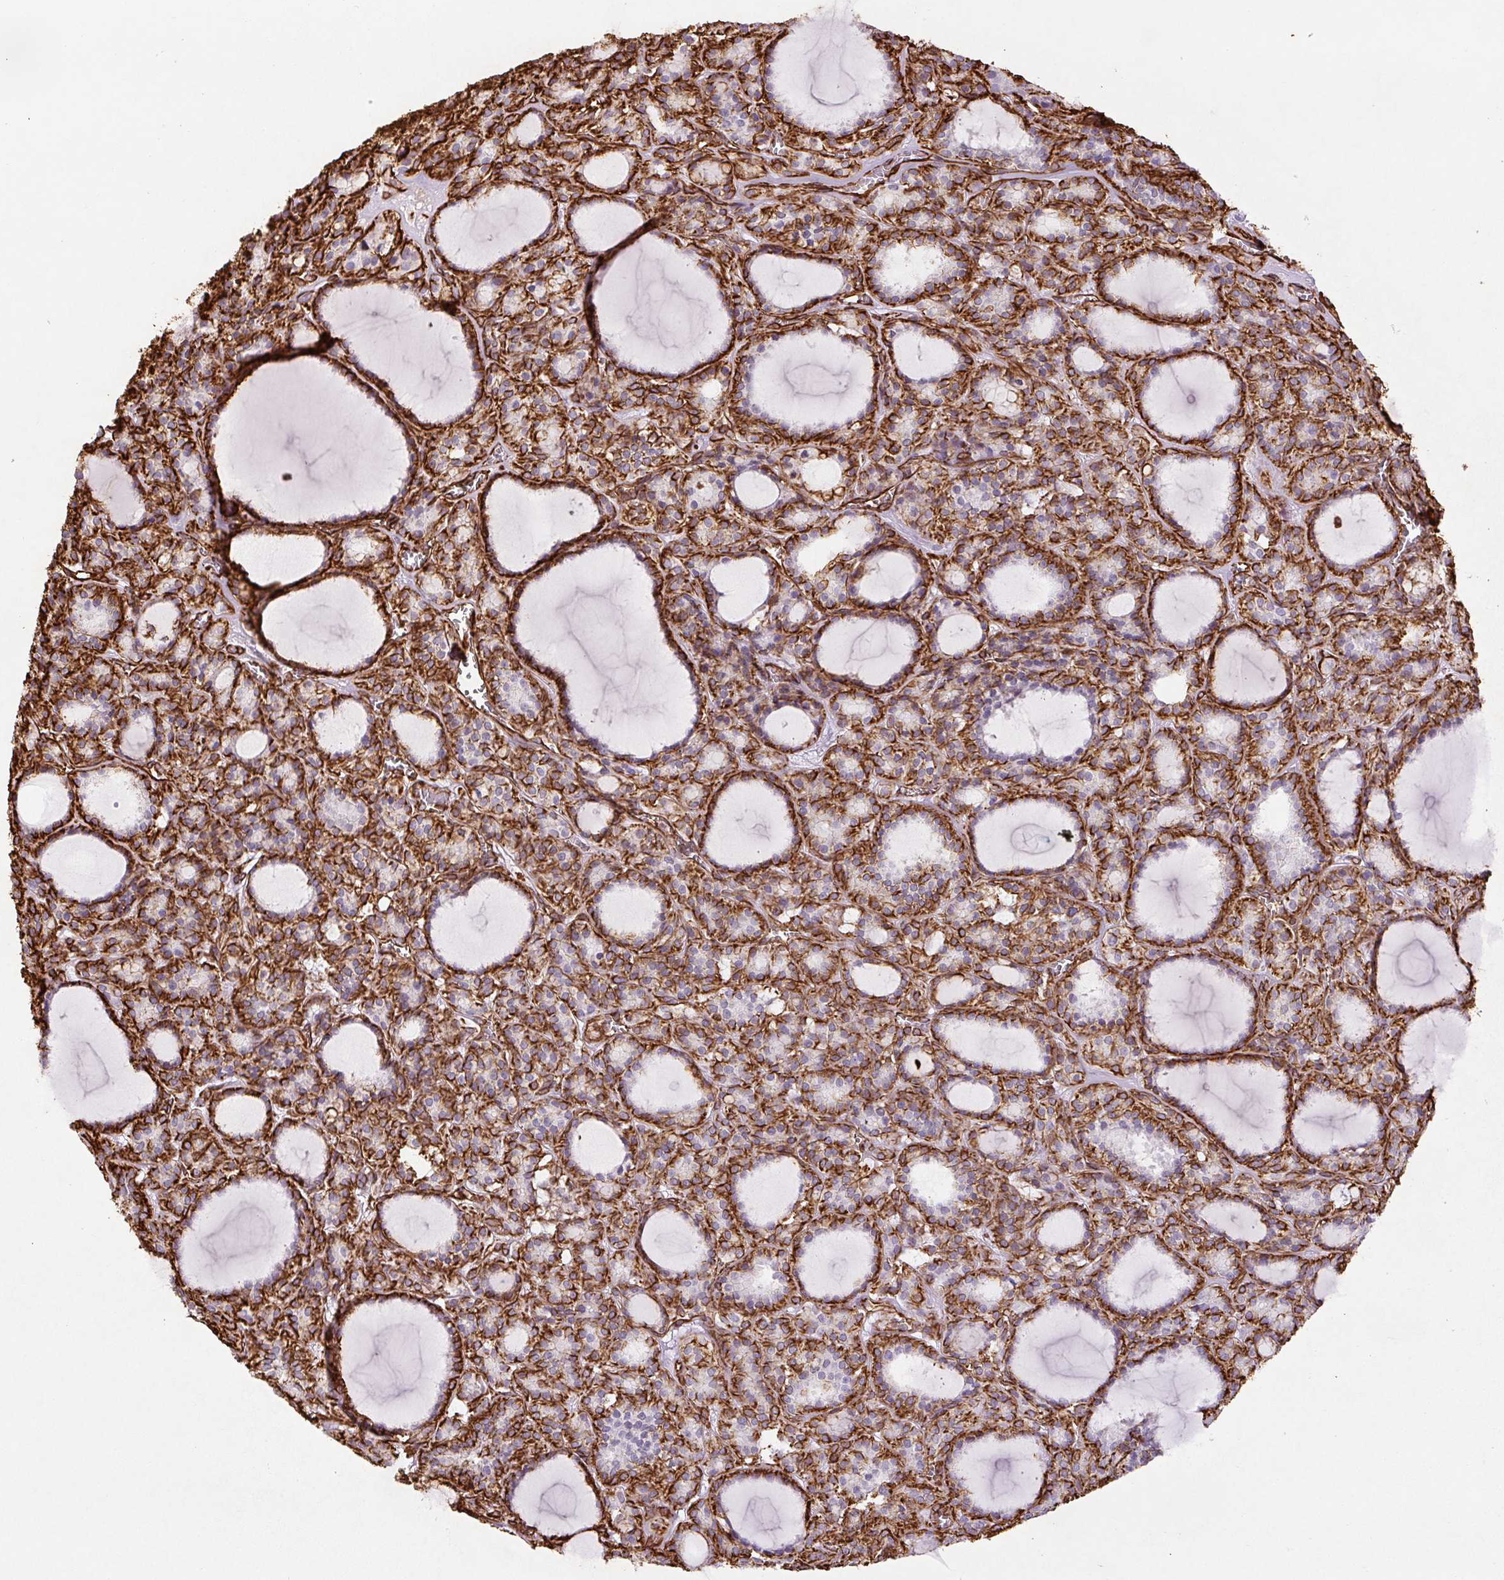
{"staining": {"intensity": "strong", "quantity": ">75%", "location": "cytoplasmic/membranous"}, "tissue": "thyroid cancer", "cell_type": "Tumor cells", "image_type": "cancer", "snomed": [{"axis": "morphology", "description": "Follicular adenoma carcinoma, NOS"}, {"axis": "topography", "description": "Thyroid gland"}], "caption": "Follicular adenoma carcinoma (thyroid) stained with IHC displays strong cytoplasmic/membranous expression in approximately >75% of tumor cells.", "gene": "VIM", "patient": {"sex": "female", "age": 63}}